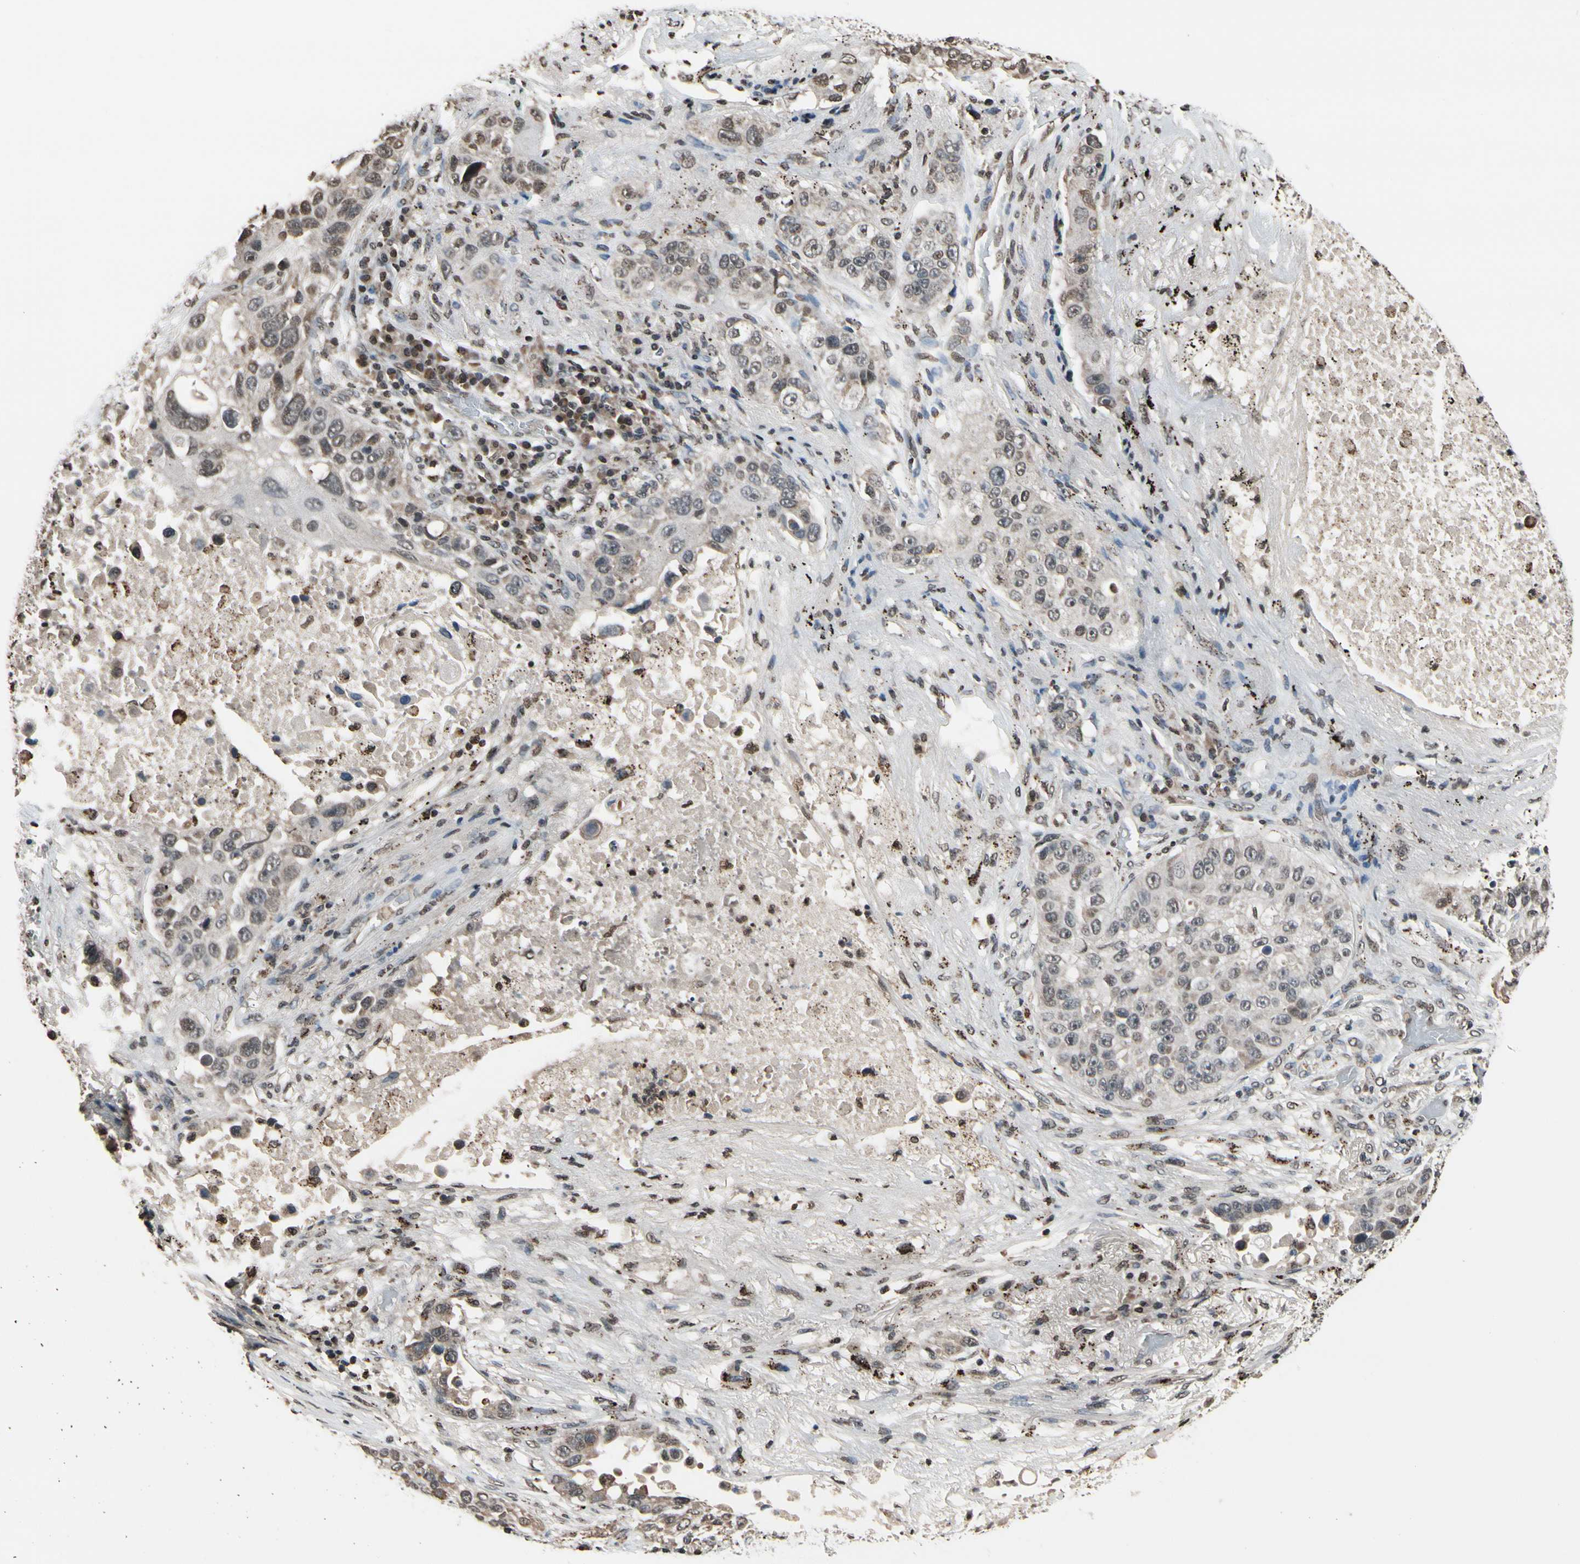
{"staining": {"intensity": "negative", "quantity": "none", "location": "none"}, "tissue": "lung cancer", "cell_type": "Tumor cells", "image_type": "cancer", "snomed": [{"axis": "morphology", "description": "Squamous cell carcinoma, NOS"}, {"axis": "topography", "description": "Lung"}], "caption": "Squamous cell carcinoma (lung) was stained to show a protein in brown. There is no significant positivity in tumor cells.", "gene": "HIPK2", "patient": {"sex": "male", "age": 57}}